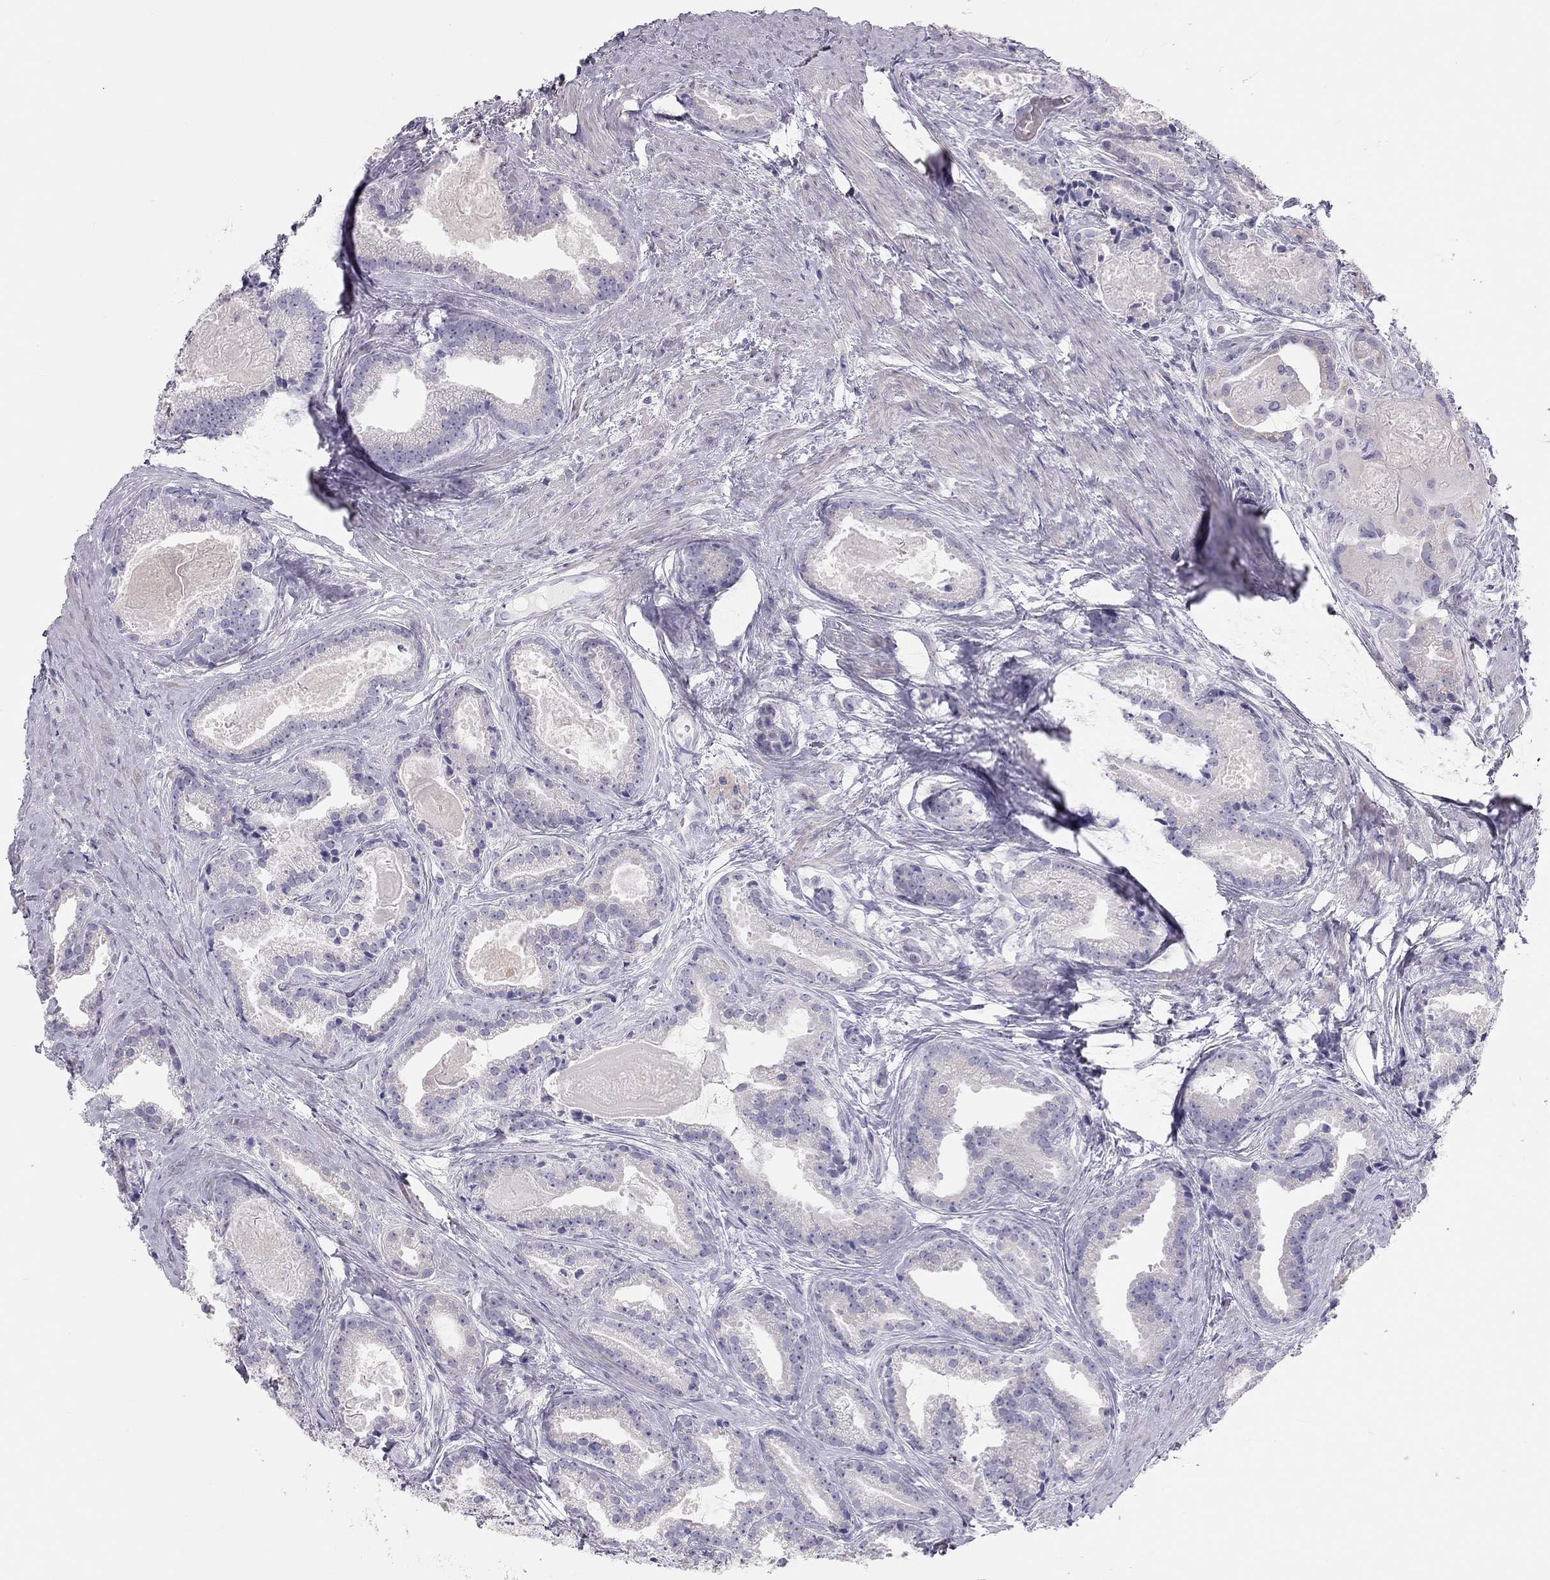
{"staining": {"intensity": "negative", "quantity": "none", "location": "none"}, "tissue": "prostate cancer", "cell_type": "Tumor cells", "image_type": "cancer", "snomed": [{"axis": "morphology", "description": "Adenocarcinoma, NOS"}, {"axis": "morphology", "description": "Adenocarcinoma, High grade"}, {"axis": "topography", "description": "Prostate"}], "caption": "IHC of human prostate cancer (adenocarcinoma) displays no staining in tumor cells.", "gene": "SPATA12", "patient": {"sex": "male", "age": 64}}